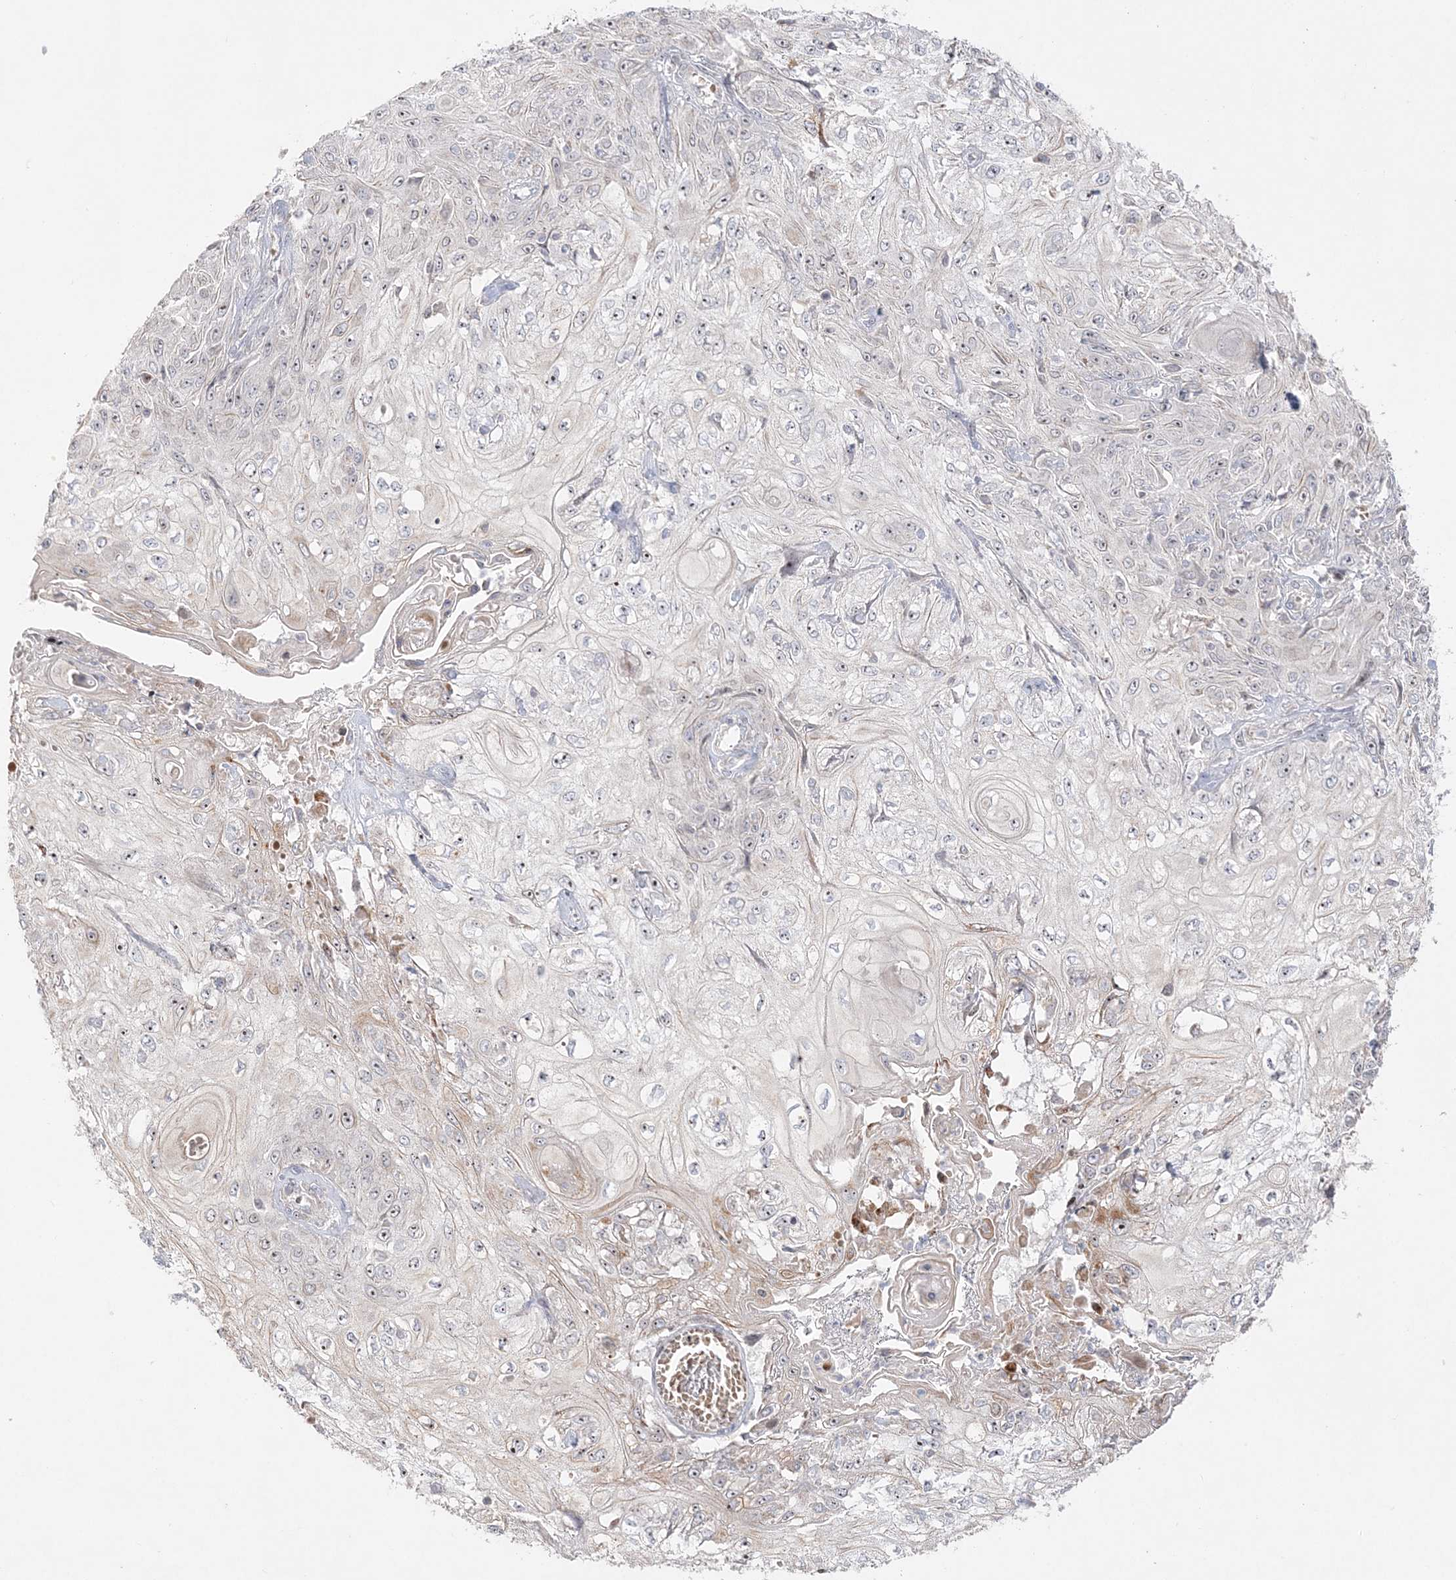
{"staining": {"intensity": "negative", "quantity": "none", "location": "none"}, "tissue": "skin cancer", "cell_type": "Tumor cells", "image_type": "cancer", "snomed": [{"axis": "morphology", "description": "Squamous cell carcinoma, NOS"}, {"axis": "morphology", "description": "Squamous cell carcinoma, metastatic, NOS"}, {"axis": "topography", "description": "Skin"}, {"axis": "topography", "description": "Lymph node"}], "caption": "Immunohistochemistry (IHC) of human metastatic squamous cell carcinoma (skin) reveals no staining in tumor cells.", "gene": "SH3BP4", "patient": {"sex": "male", "age": 75}}